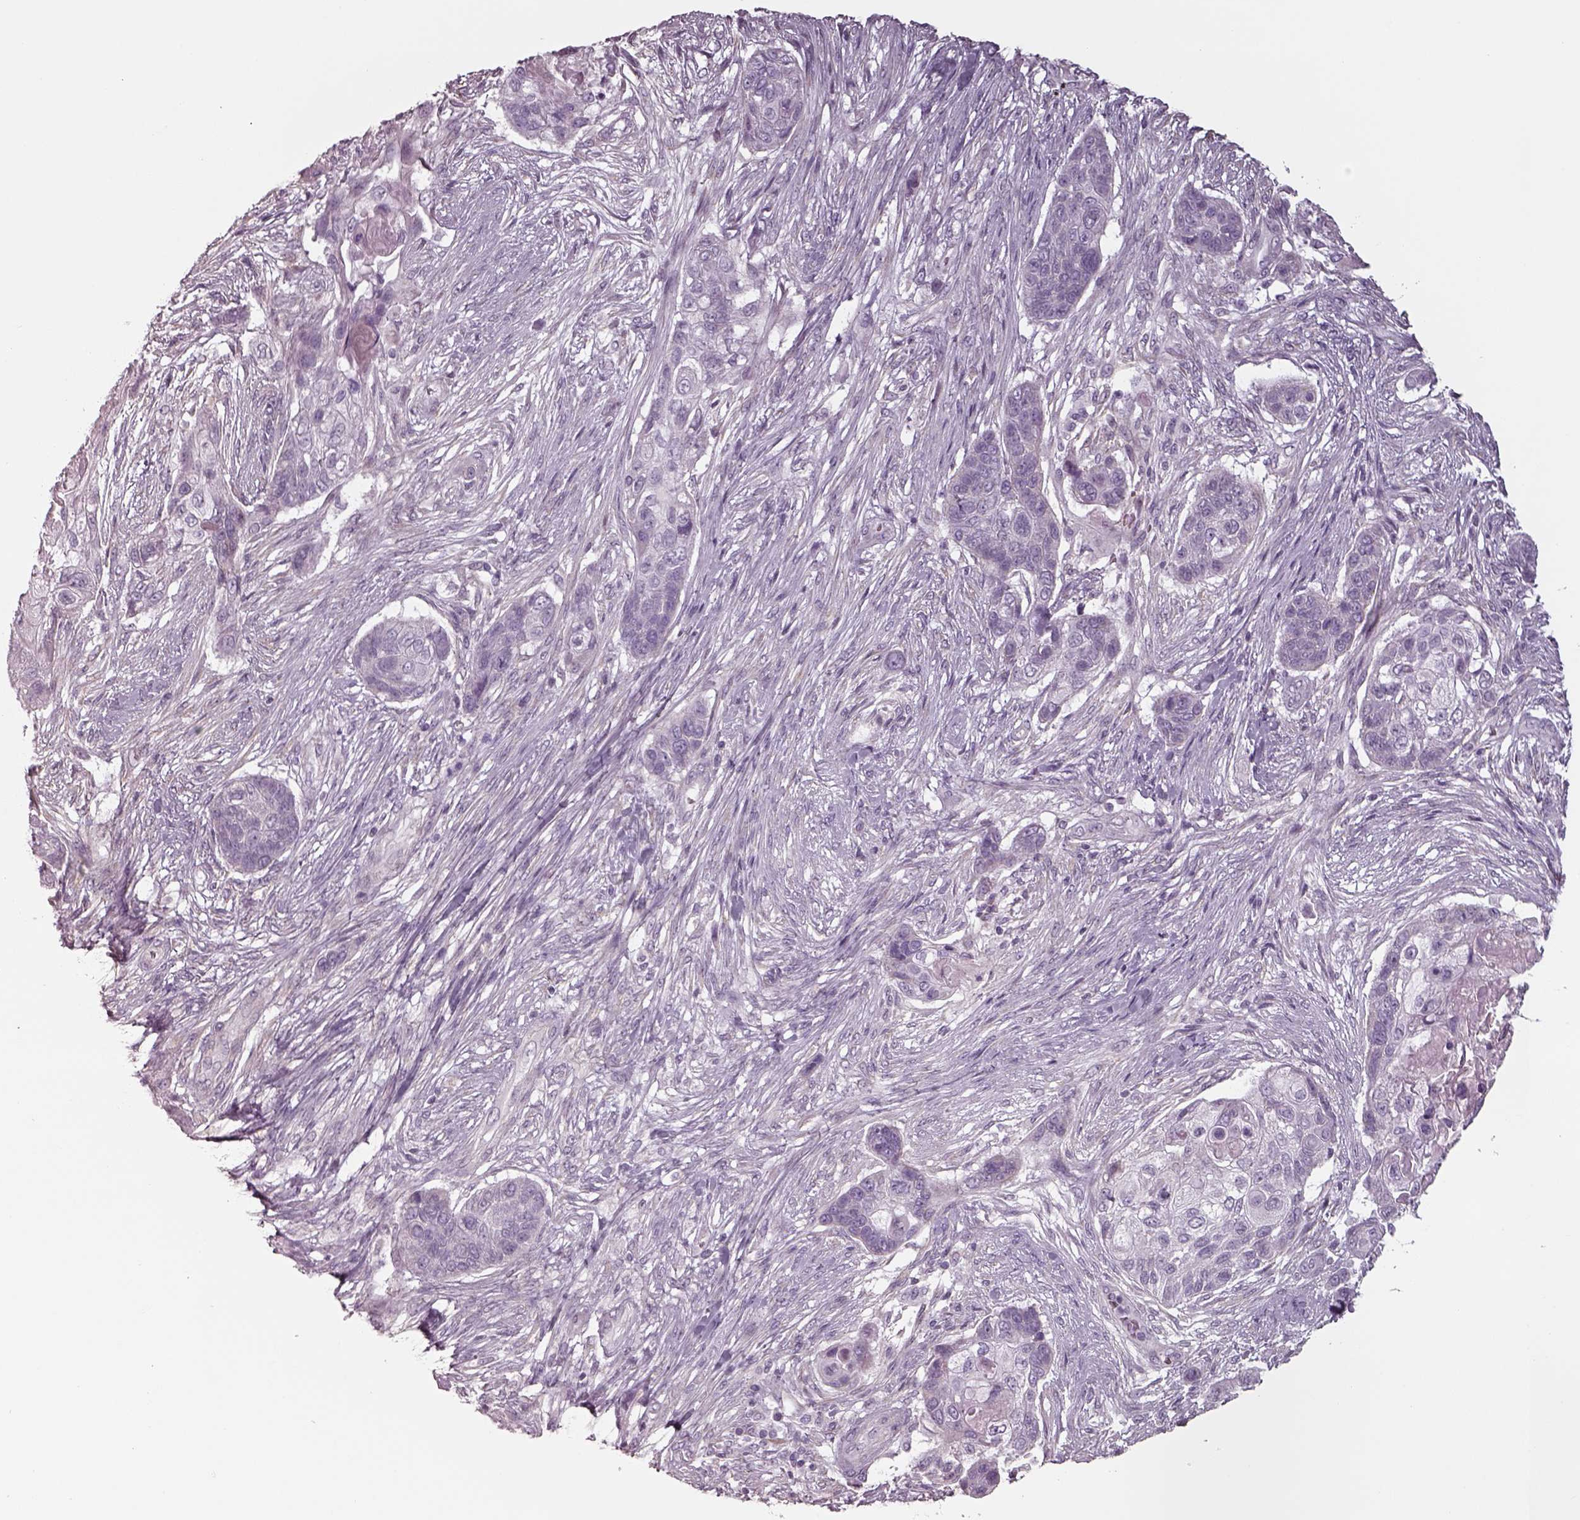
{"staining": {"intensity": "negative", "quantity": "none", "location": "none"}, "tissue": "lung cancer", "cell_type": "Tumor cells", "image_type": "cancer", "snomed": [{"axis": "morphology", "description": "Squamous cell carcinoma, NOS"}, {"axis": "topography", "description": "Lung"}], "caption": "Immunohistochemical staining of squamous cell carcinoma (lung) shows no significant expression in tumor cells.", "gene": "SEPTIN14", "patient": {"sex": "male", "age": 69}}